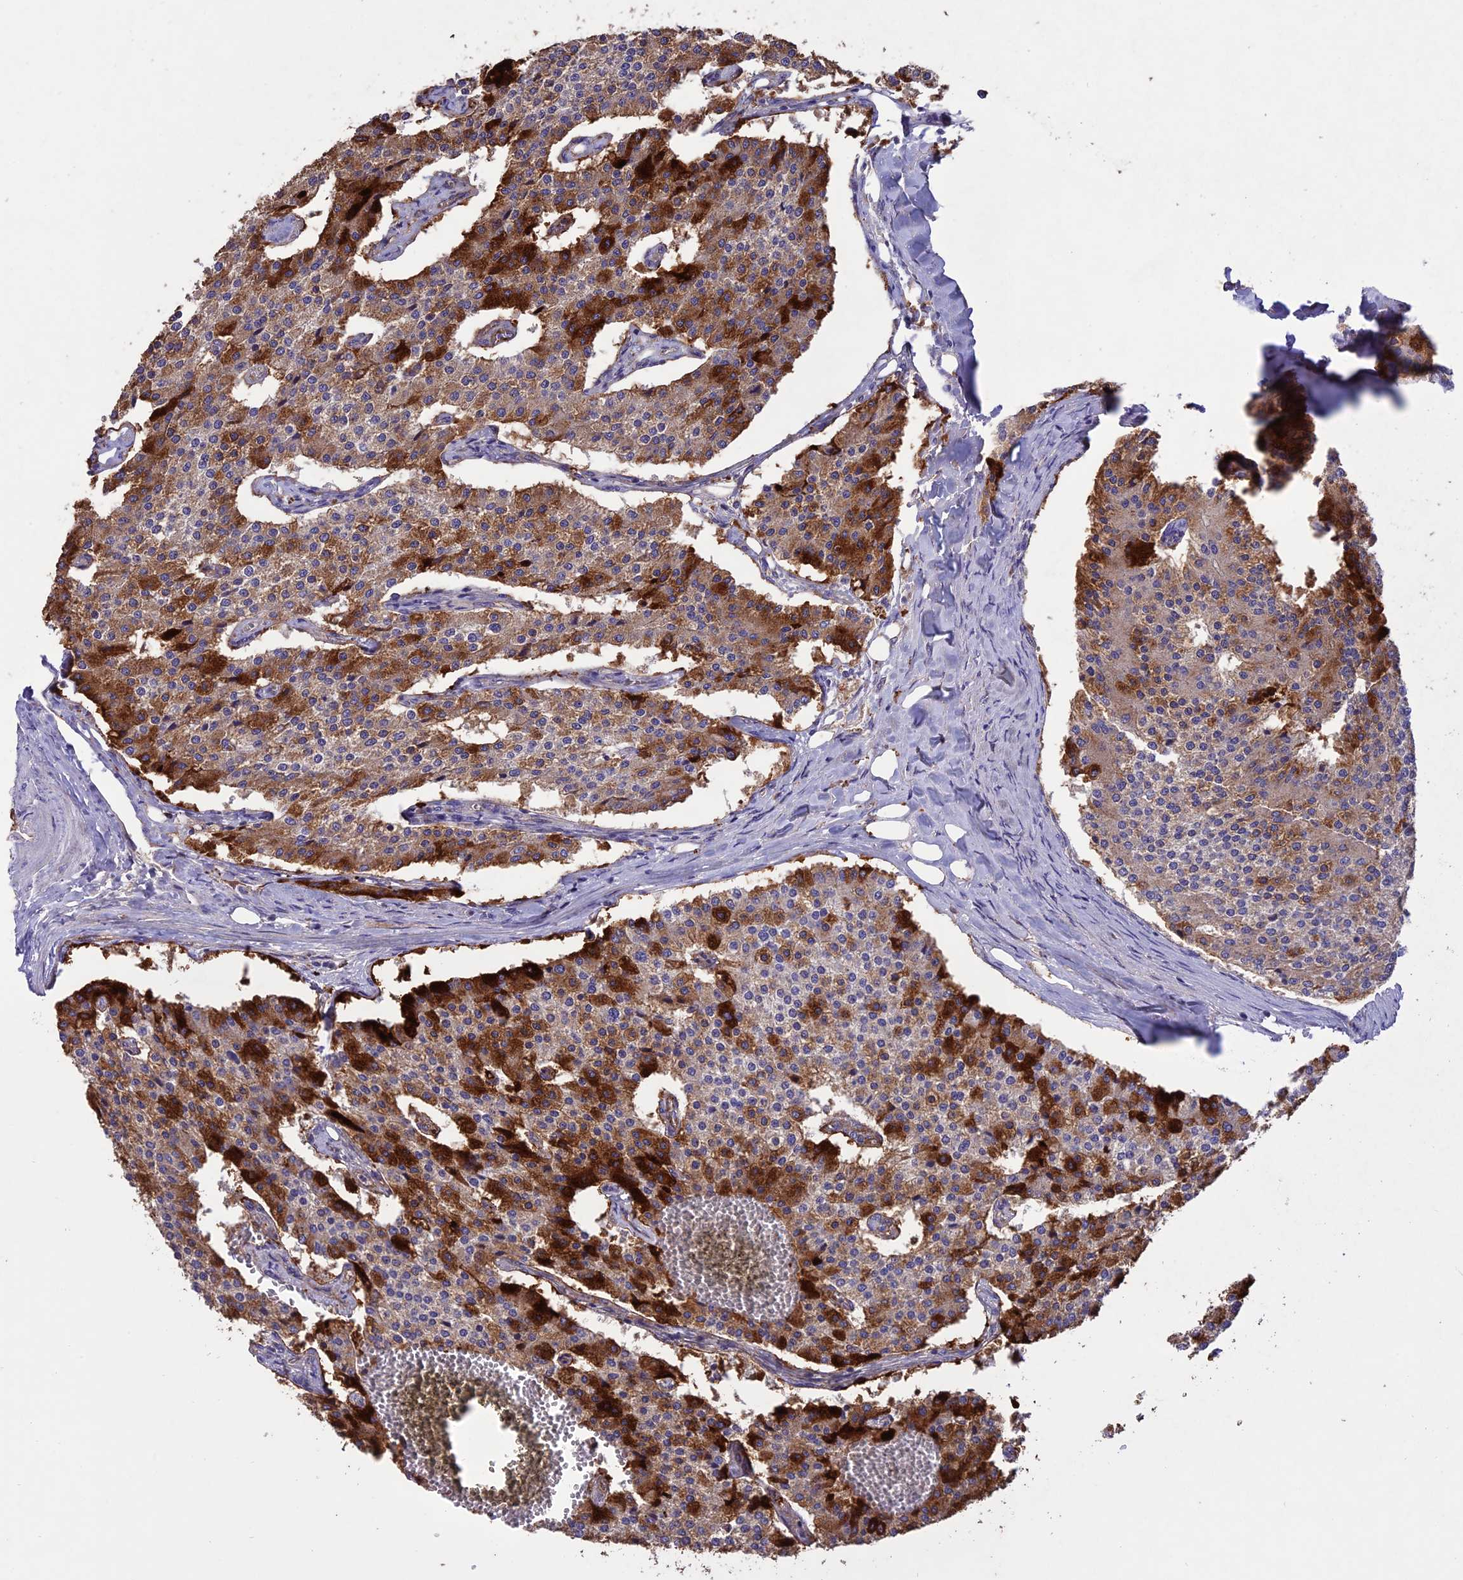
{"staining": {"intensity": "strong", "quantity": "25%-75%", "location": "cytoplasmic/membranous"}, "tissue": "carcinoid", "cell_type": "Tumor cells", "image_type": "cancer", "snomed": [{"axis": "morphology", "description": "Carcinoid, malignant, NOS"}, {"axis": "topography", "description": "Colon"}], "caption": "Carcinoid stained with a protein marker reveals strong staining in tumor cells.", "gene": "NDUFAF1", "patient": {"sex": "female", "age": 52}}